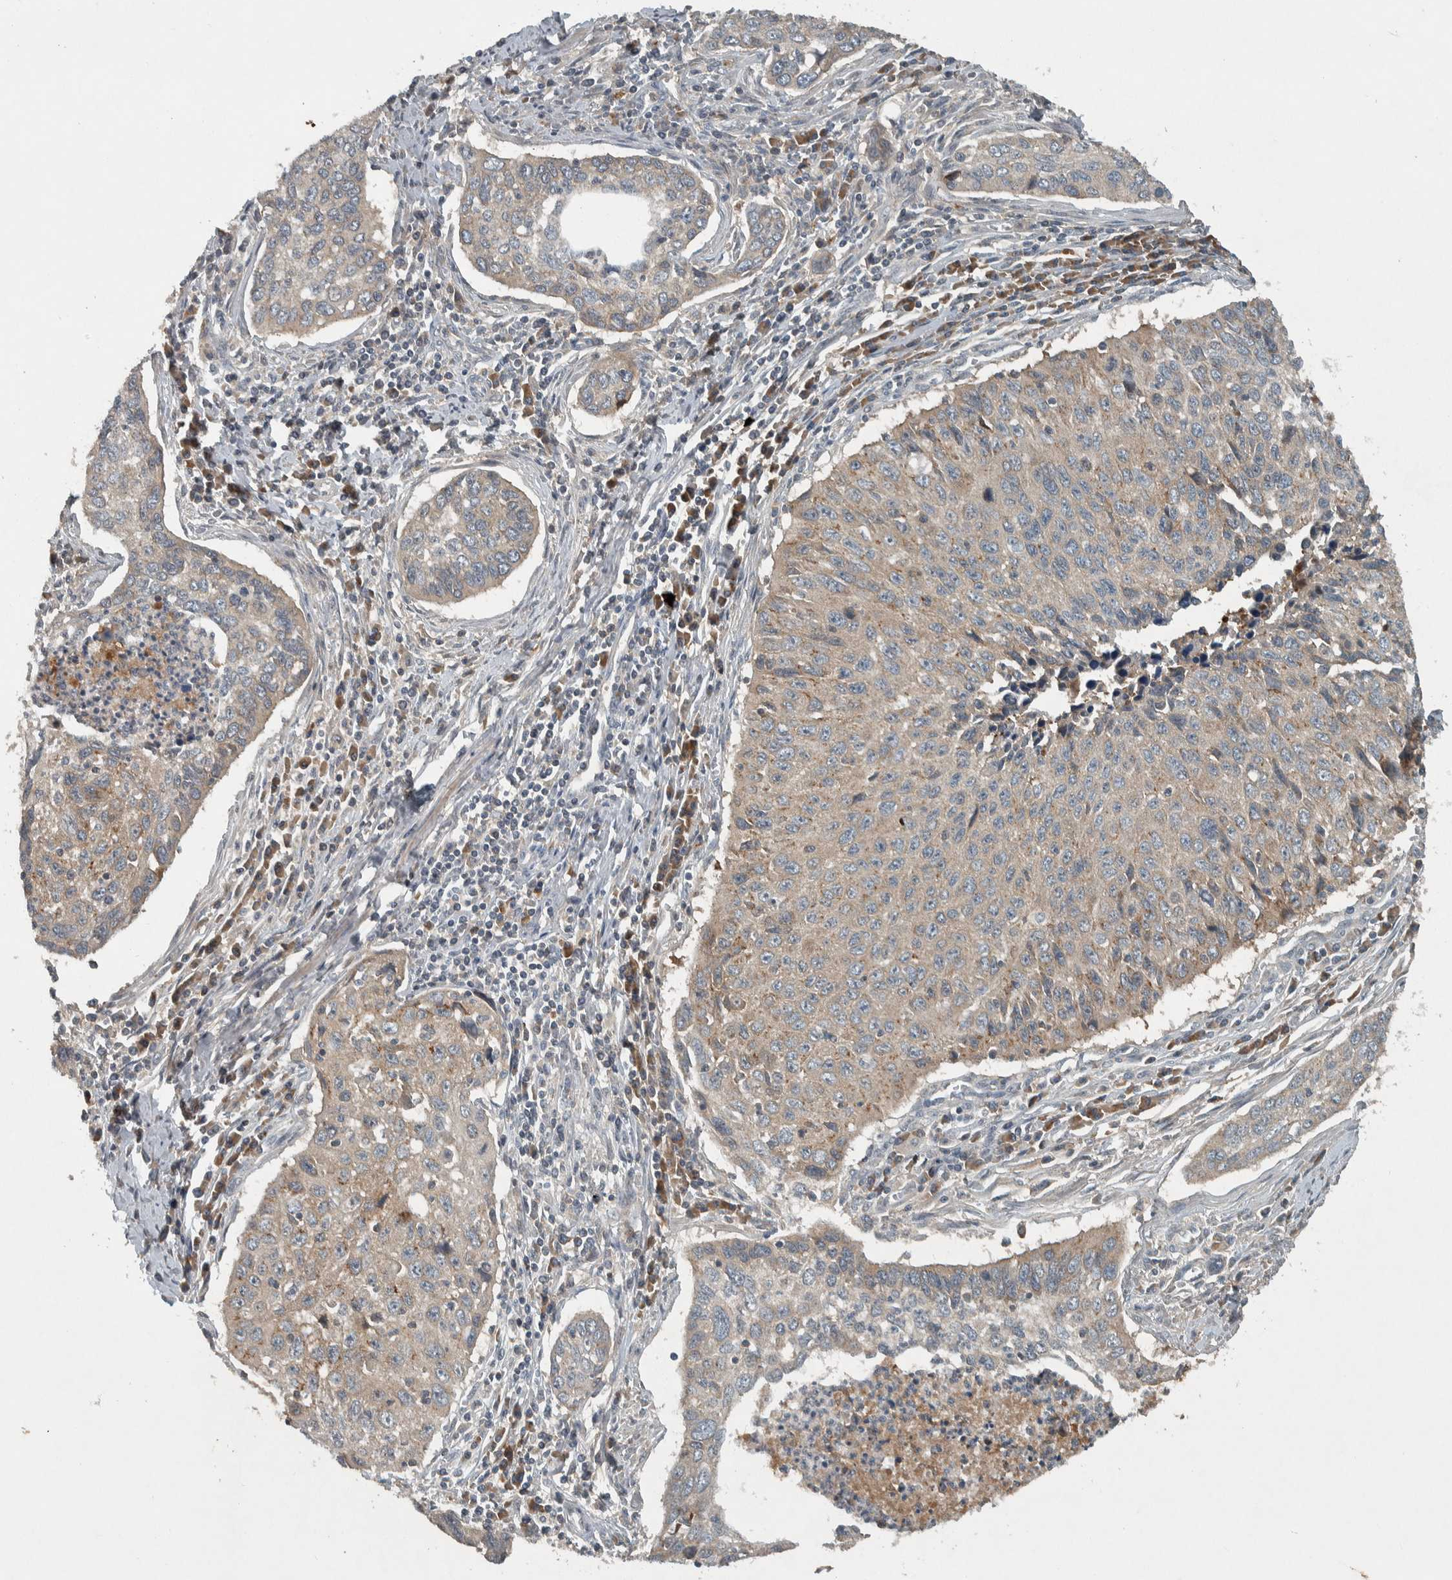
{"staining": {"intensity": "weak", "quantity": "25%-75%", "location": "cytoplasmic/membranous"}, "tissue": "cervical cancer", "cell_type": "Tumor cells", "image_type": "cancer", "snomed": [{"axis": "morphology", "description": "Squamous cell carcinoma, NOS"}, {"axis": "topography", "description": "Cervix"}], "caption": "Tumor cells reveal low levels of weak cytoplasmic/membranous expression in approximately 25%-75% of cells in cervical cancer. (Stains: DAB in brown, nuclei in blue, Microscopy: brightfield microscopy at high magnification).", "gene": "CLCN2", "patient": {"sex": "female", "age": 53}}